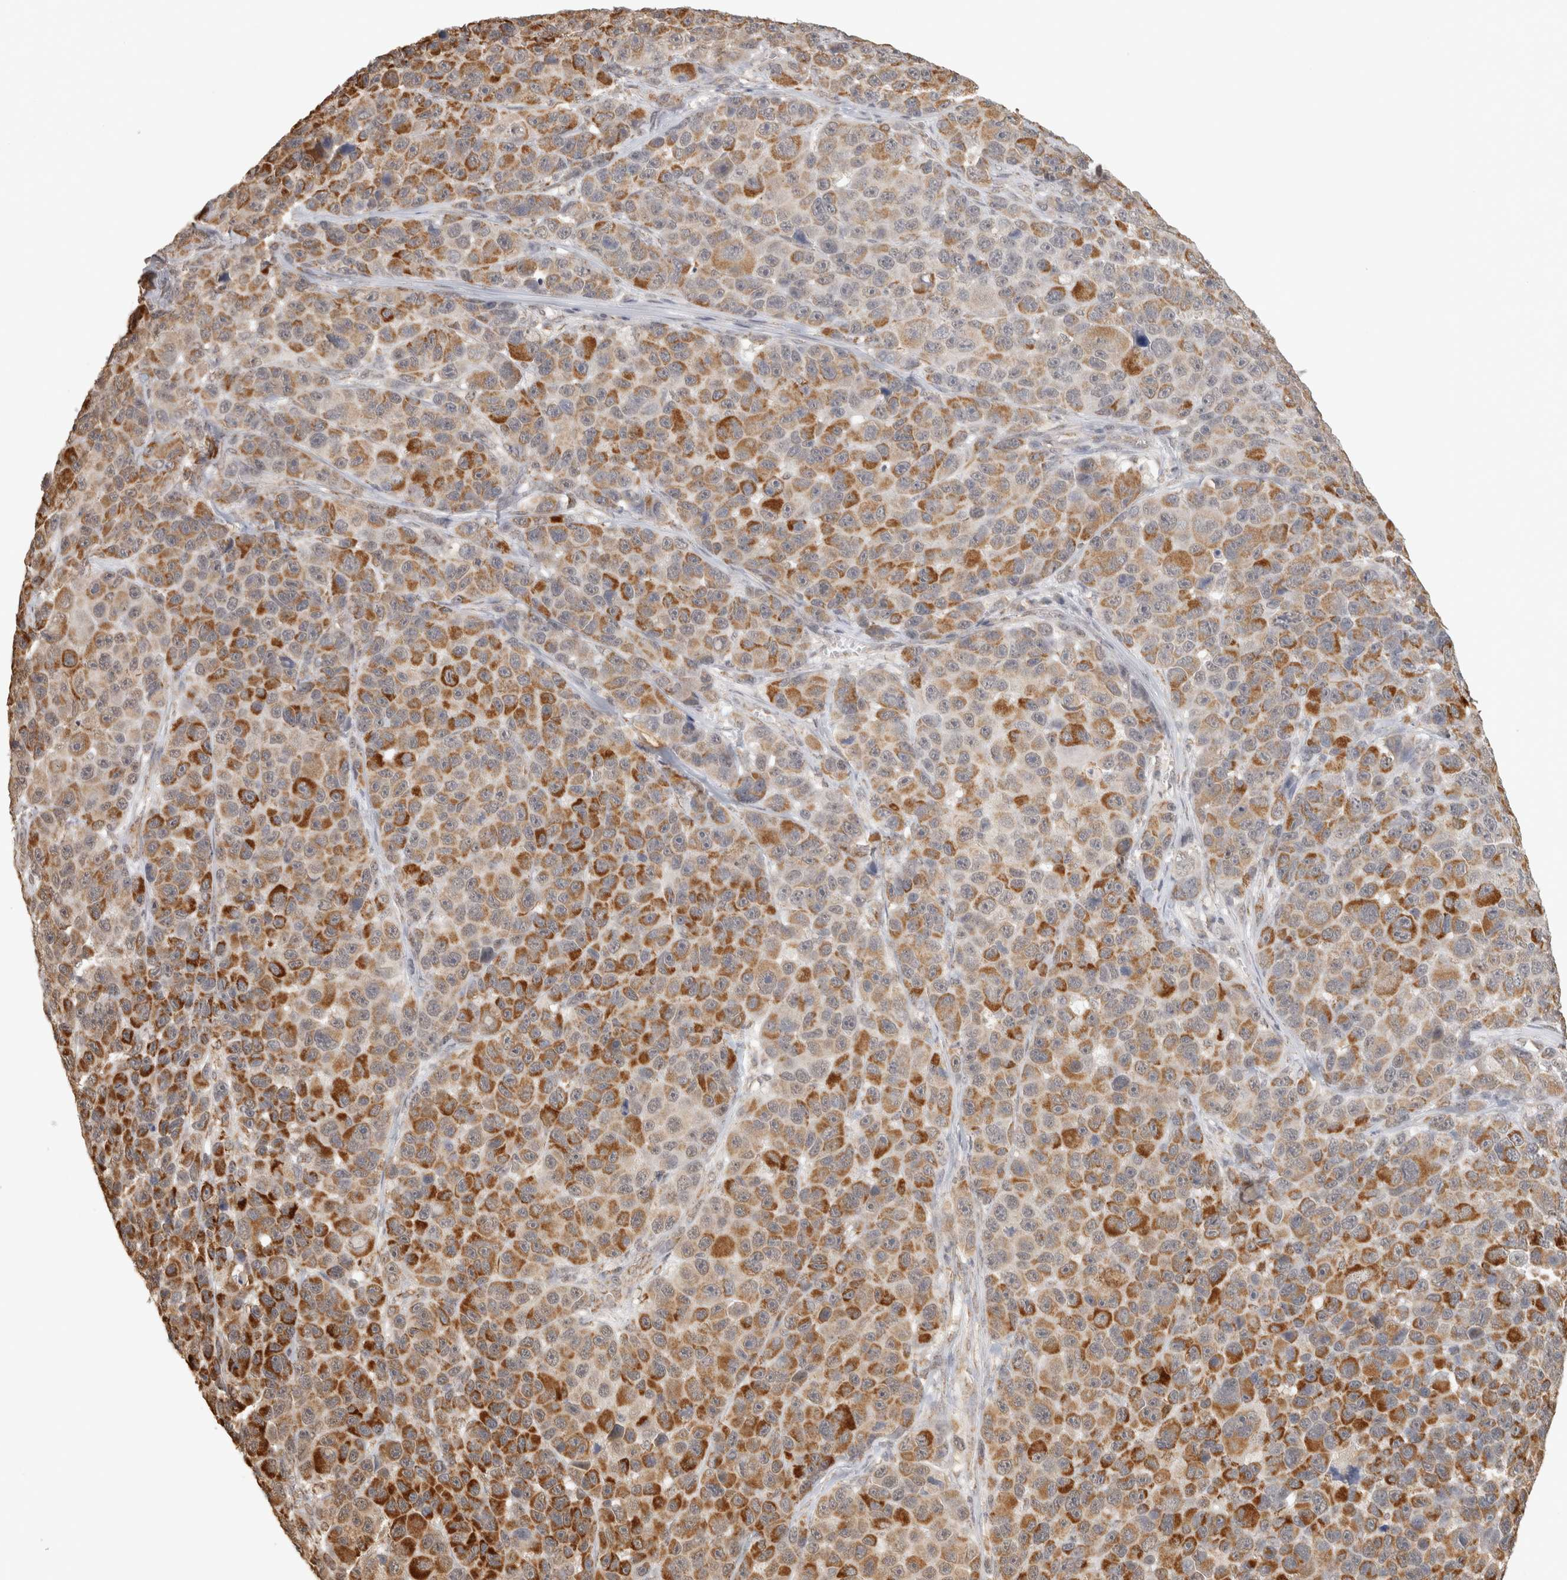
{"staining": {"intensity": "moderate", "quantity": ">75%", "location": "cytoplasmic/membranous"}, "tissue": "melanoma", "cell_type": "Tumor cells", "image_type": "cancer", "snomed": [{"axis": "morphology", "description": "Malignant melanoma, NOS"}, {"axis": "topography", "description": "Skin"}], "caption": "This is an image of IHC staining of malignant melanoma, which shows moderate staining in the cytoplasmic/membranous of tumor cells.", "gene": "BNIP3L", "patient": {"sex": "male", "age": 53}}